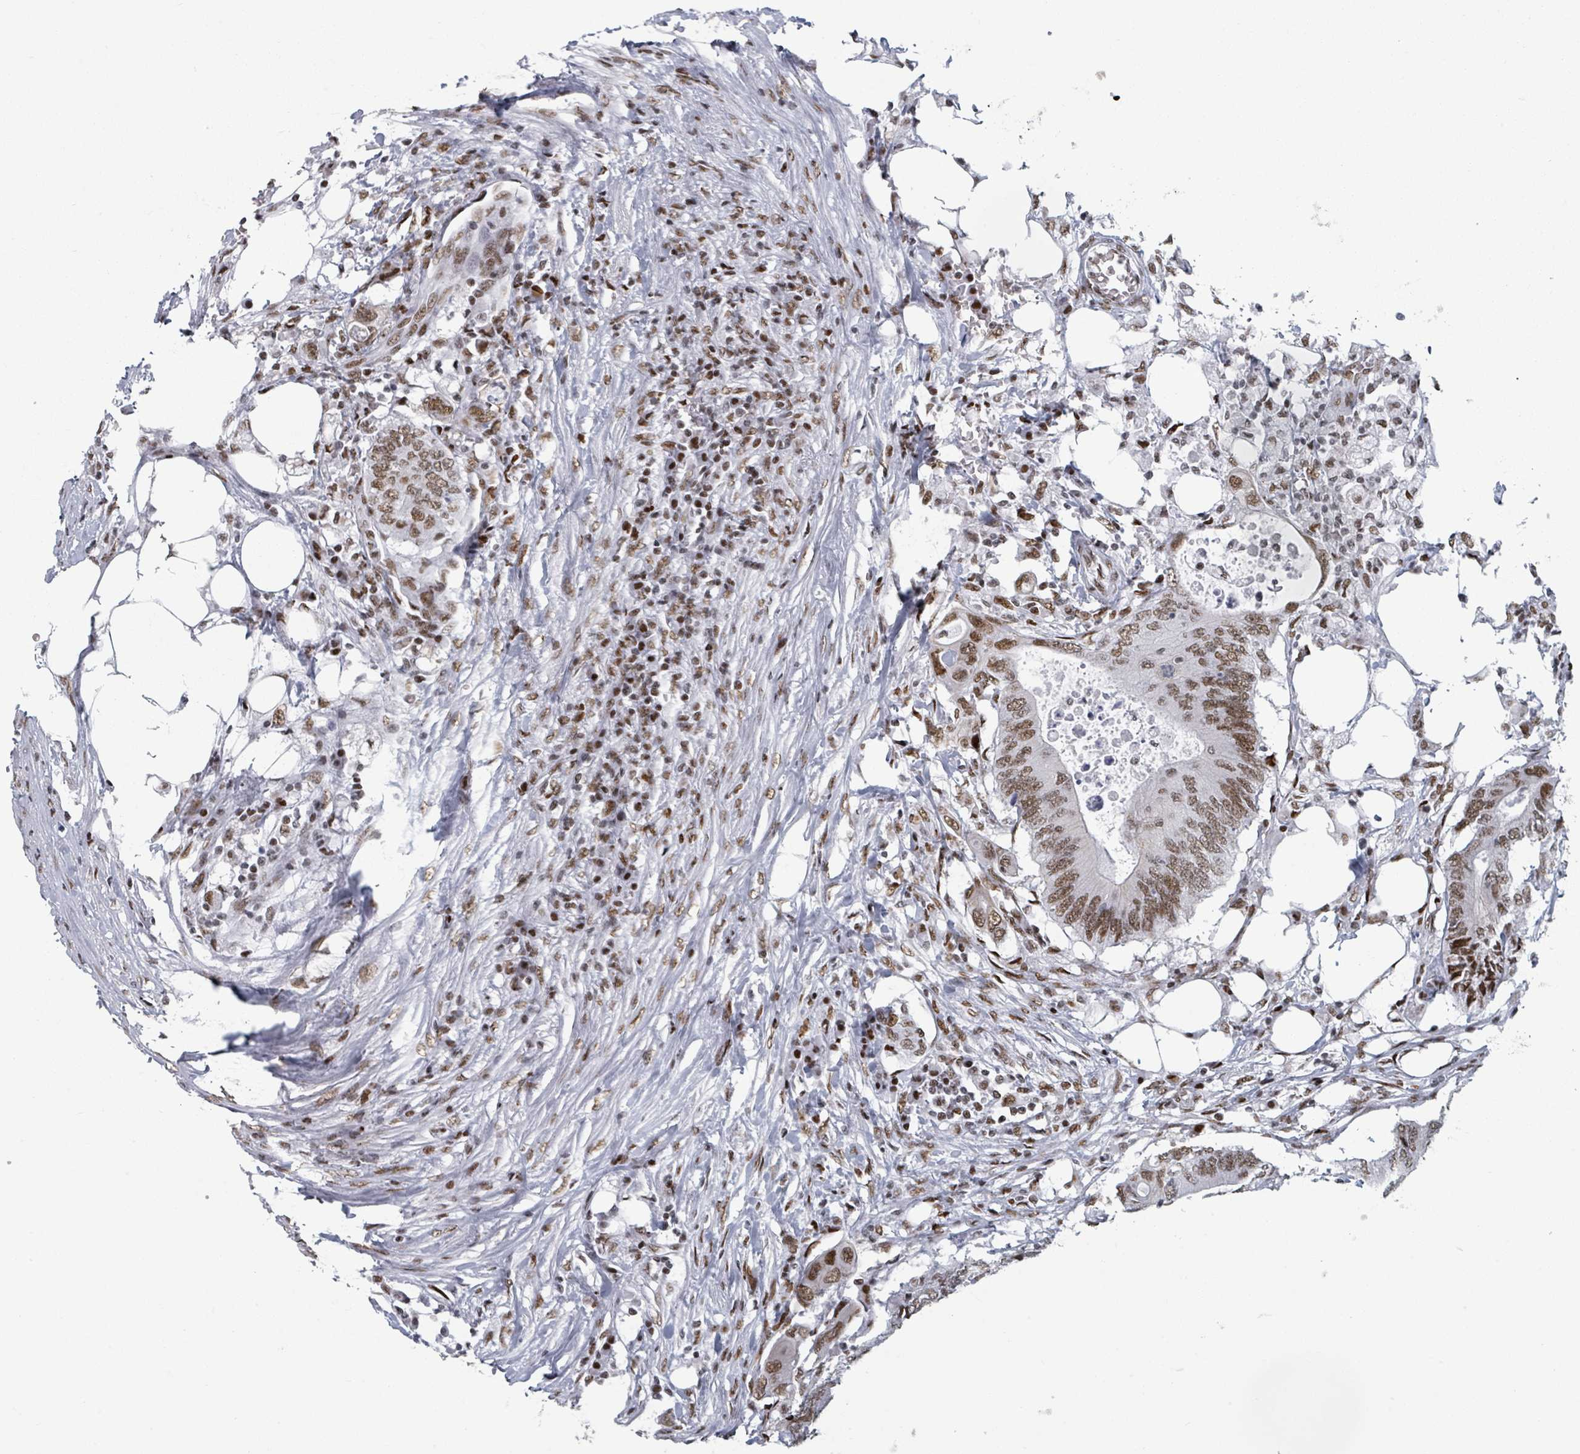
{"staining": {"intensity": "moderate", "quantity": ">75%", "location": "nuclear"}, "tissue": "colorectal cancer", "cell_type": "Tumor cells", "image_type": "cancer", "snomed": [{"axis": "morphology", "description": "Adenocarcinoma, NOS"}, {"axis": "topography", "description": "Colon"}], "caption": "The immunohistochemical stain highlights moderate nuclear staining in tumor cells of colorectal adenocarcinoma tissue. The protein of interest is shown in brown color, while the nuclei are stained blue.", "gene": "DHX16", "patient": {"sex": "male", "age": 71}}